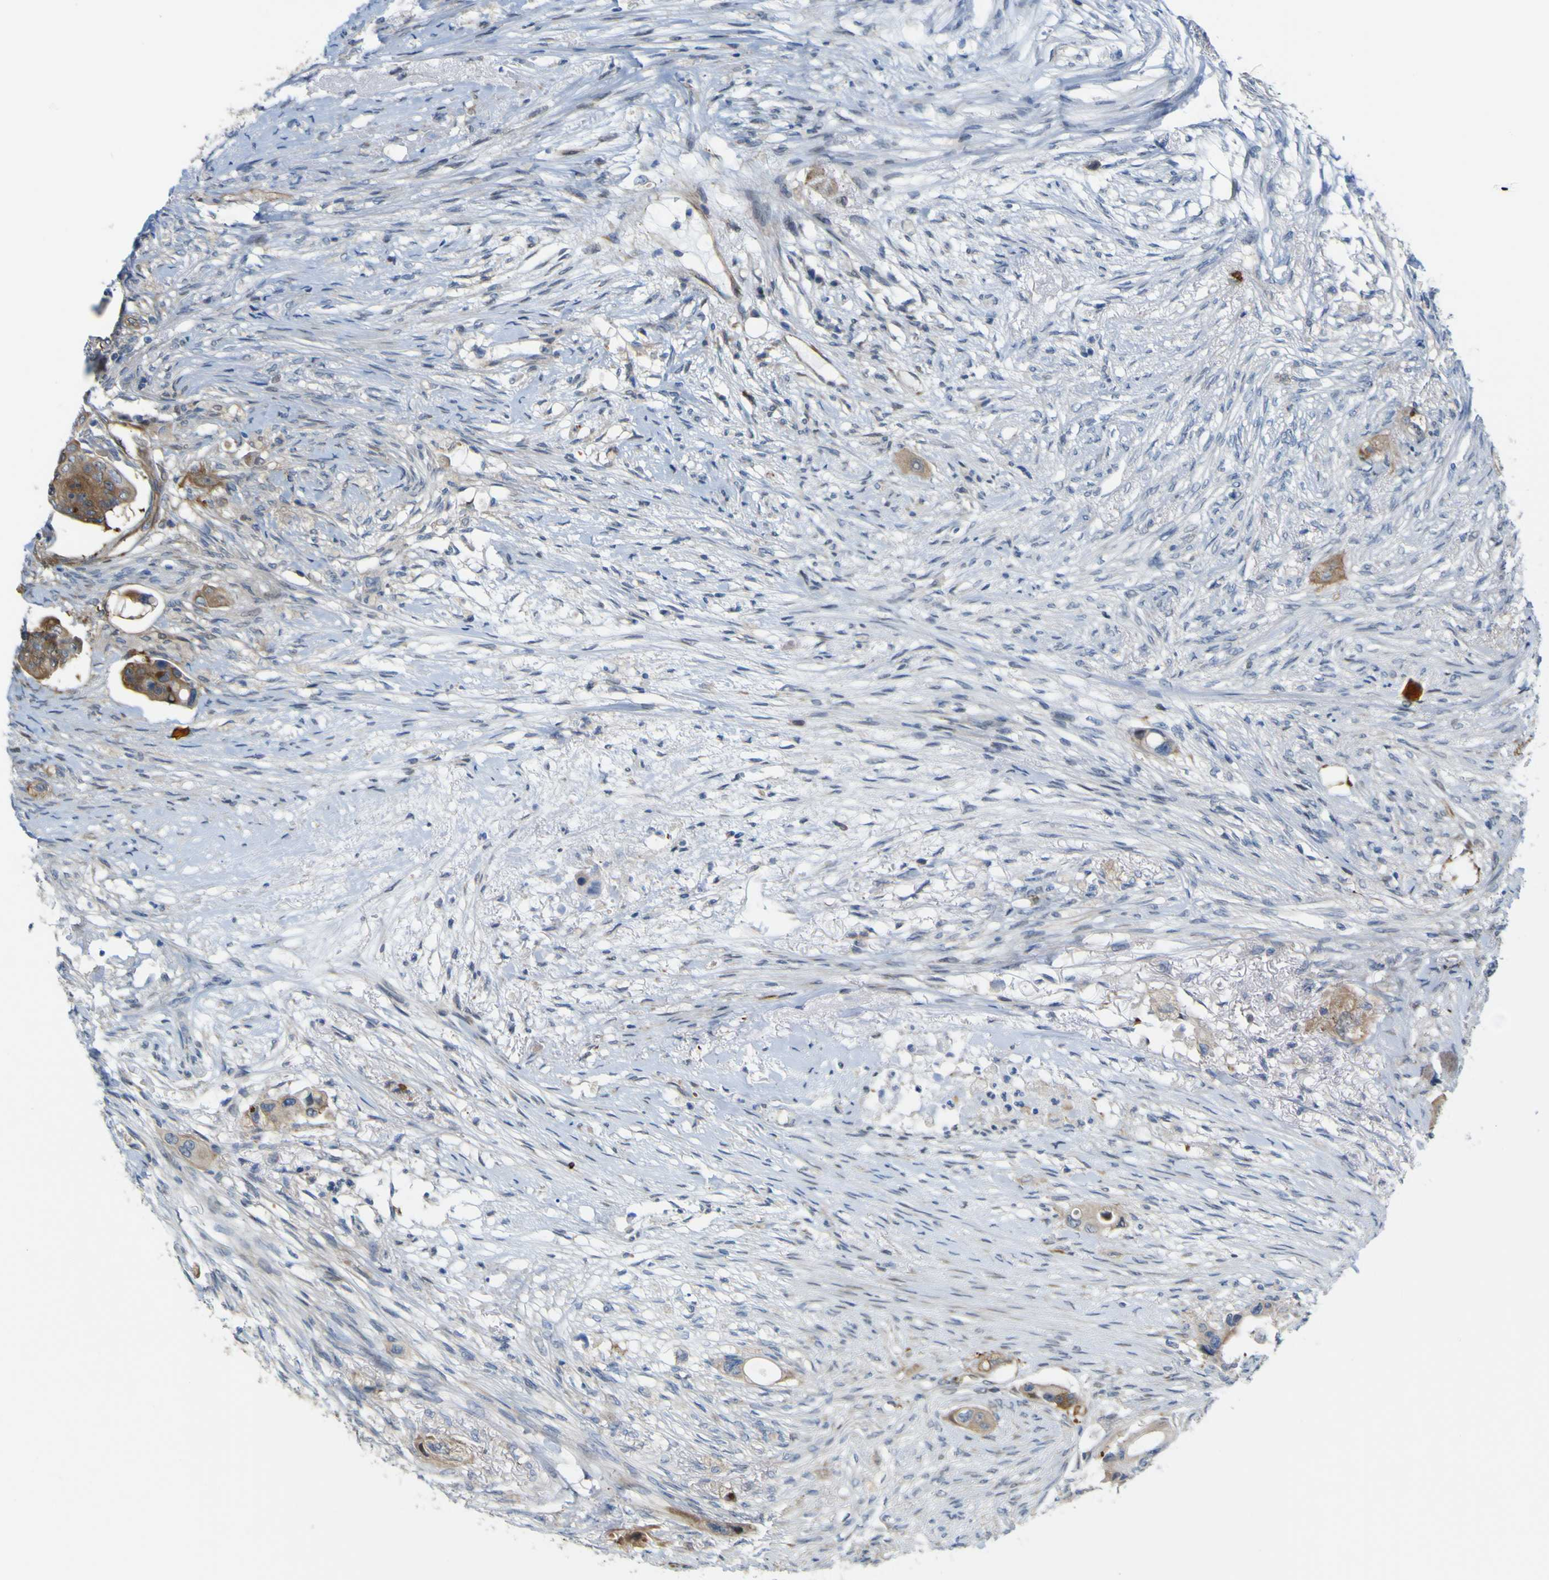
{"staining": {"intensity": "moderate", "quantity": ">75%", "location": "cytoplasmic/membranous"}, "tissue": "colorectal cancer", "cell_type": "Tumor cells", "image_type": "cancer", "snomed": [{"axis": "morphology", "description": "Adenocarcinoma, NOS"}, {"axis": "topography", "description": "Colon"}], "caption": "Protein expression analysis of colorectal adenocarcinoma reveals moderate cytoplasmic/membranous staining in about >75% of tumor cells.", "gene": "JPH1", "patient": {"sex": "female", "age": 57}}